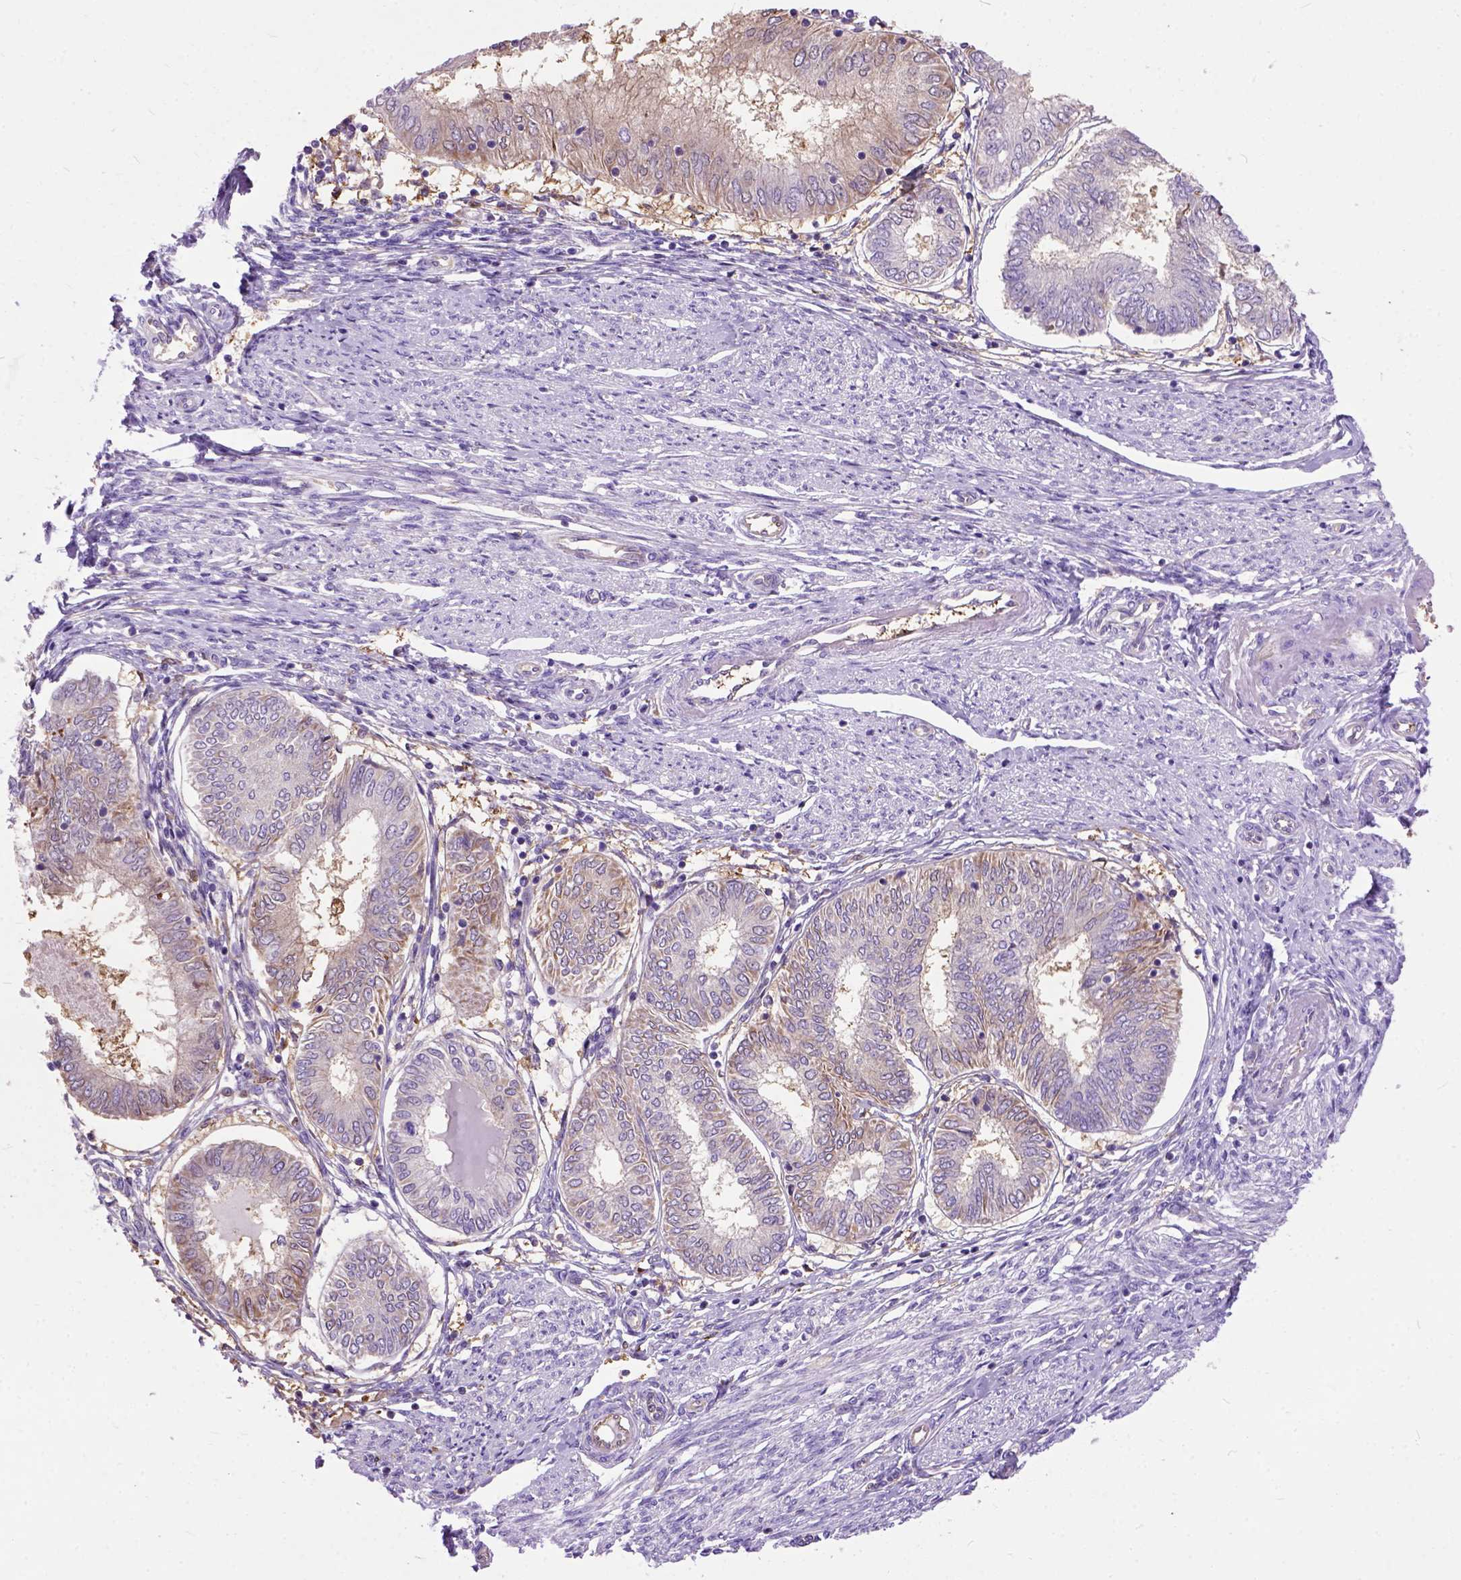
{"staining": {"intensity": "weak", "quantity": "25%-75%", "location": "cytoplasmic/membranous"}, "tissue": "endometrial cancer", "cell_type": "Tumor cells", "image_type": "cancer", "snomed": [{"axis": "morphology", "description": "Adenocarcinoma, NOS"}, {"axis": "topography", "description": "Endometrium"}], "caption": "Endometrial cancer stained with a brown dye exhibits weak cytoplasmic/membranous positive expression in approximately 25%-75% of tumor cells.", "gene": "SEMA4F", "patient": {"sex": "female", "age": 68}}